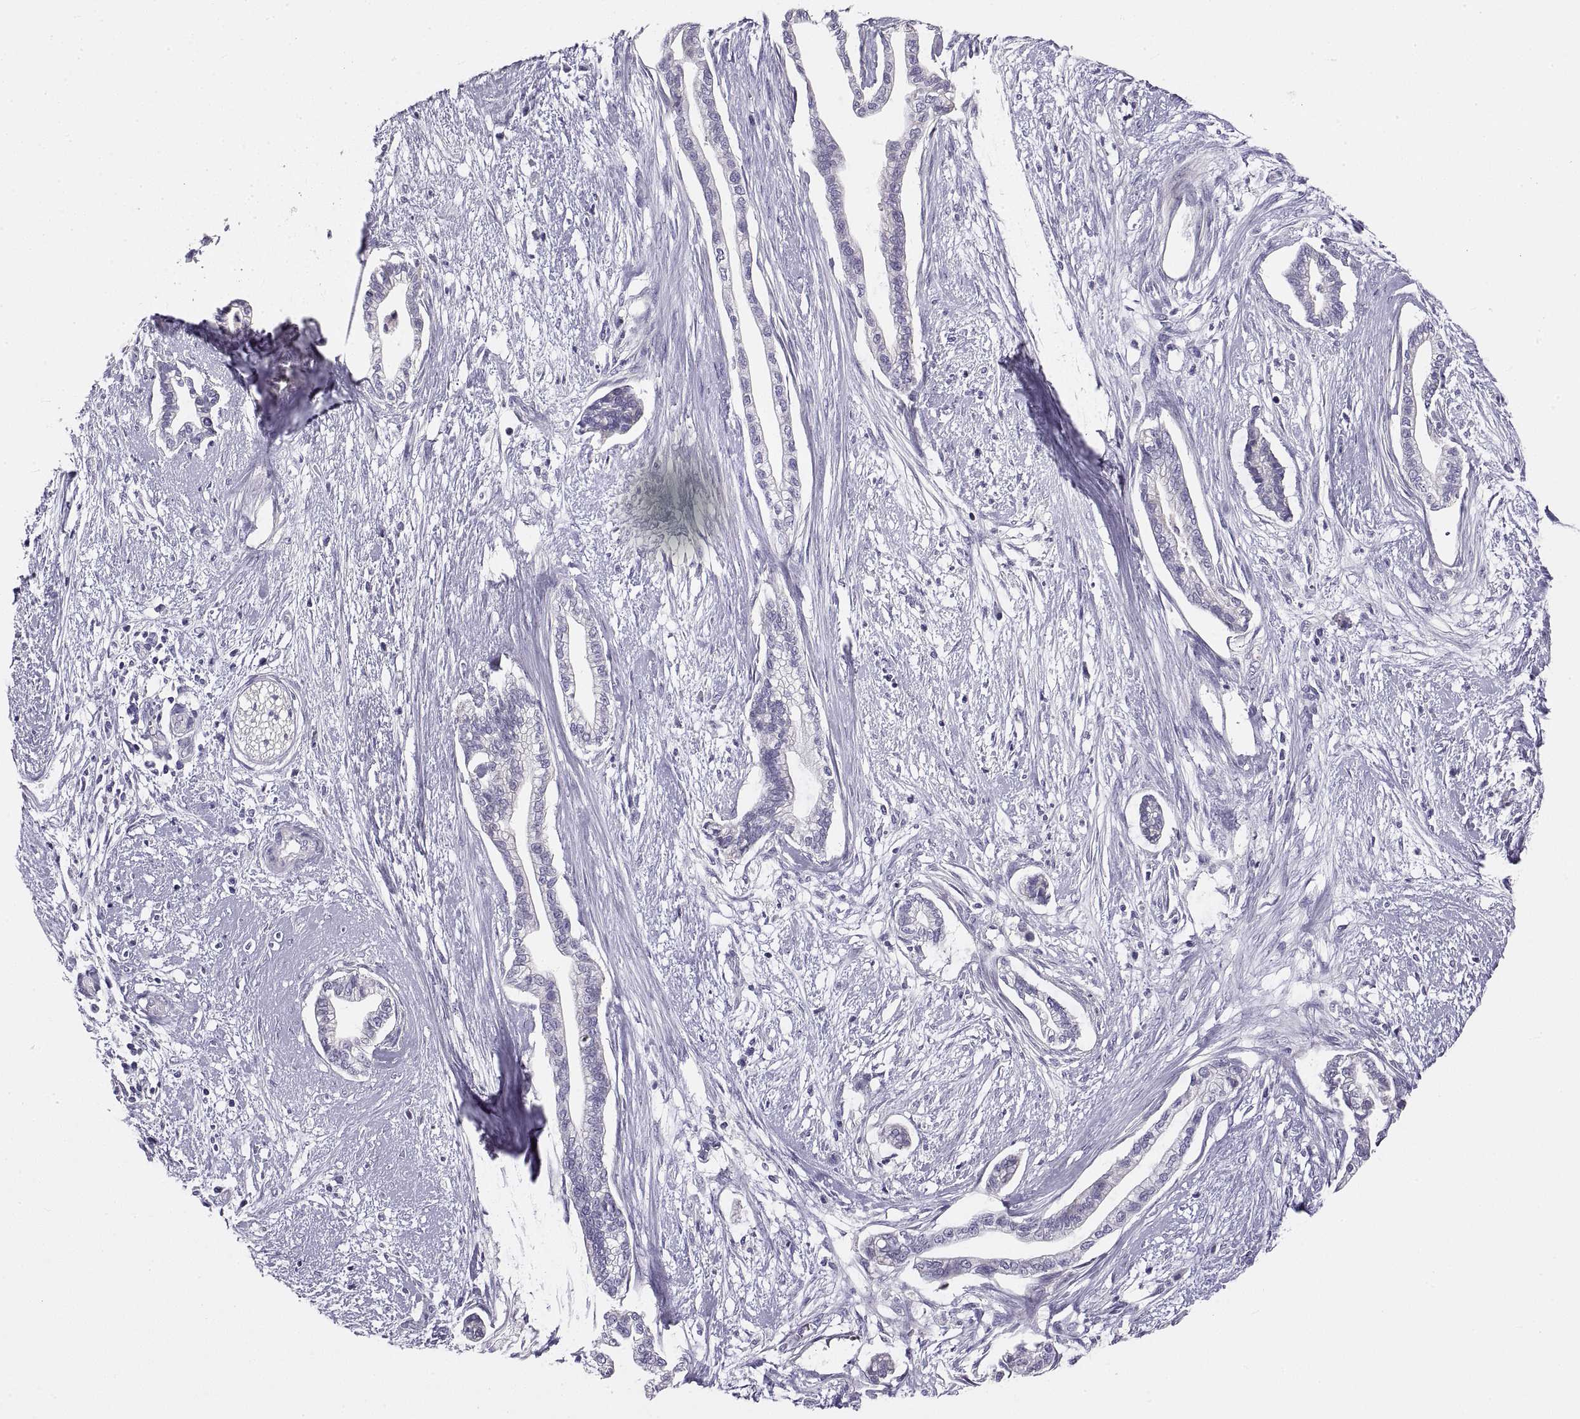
{"staining": {"intensity": "negative", "quantity": "none", "location": "none"}, "tissue": "cervical cancer", "cell_type": "Tumor cells", "image_type": "cancer", "snomed": [{"axis": "morphology", "description": "Adenocarcinoma, NOS"}, {"axis": "topography", "description": "Cervix"}], "caption": "This is an immunohistochemistry histopathology image of human cervical adenocarcinoma. There is no staining in tumor cells.", "gene": "CRYBB3", "patient": {"sex": "female", "age": 62}}